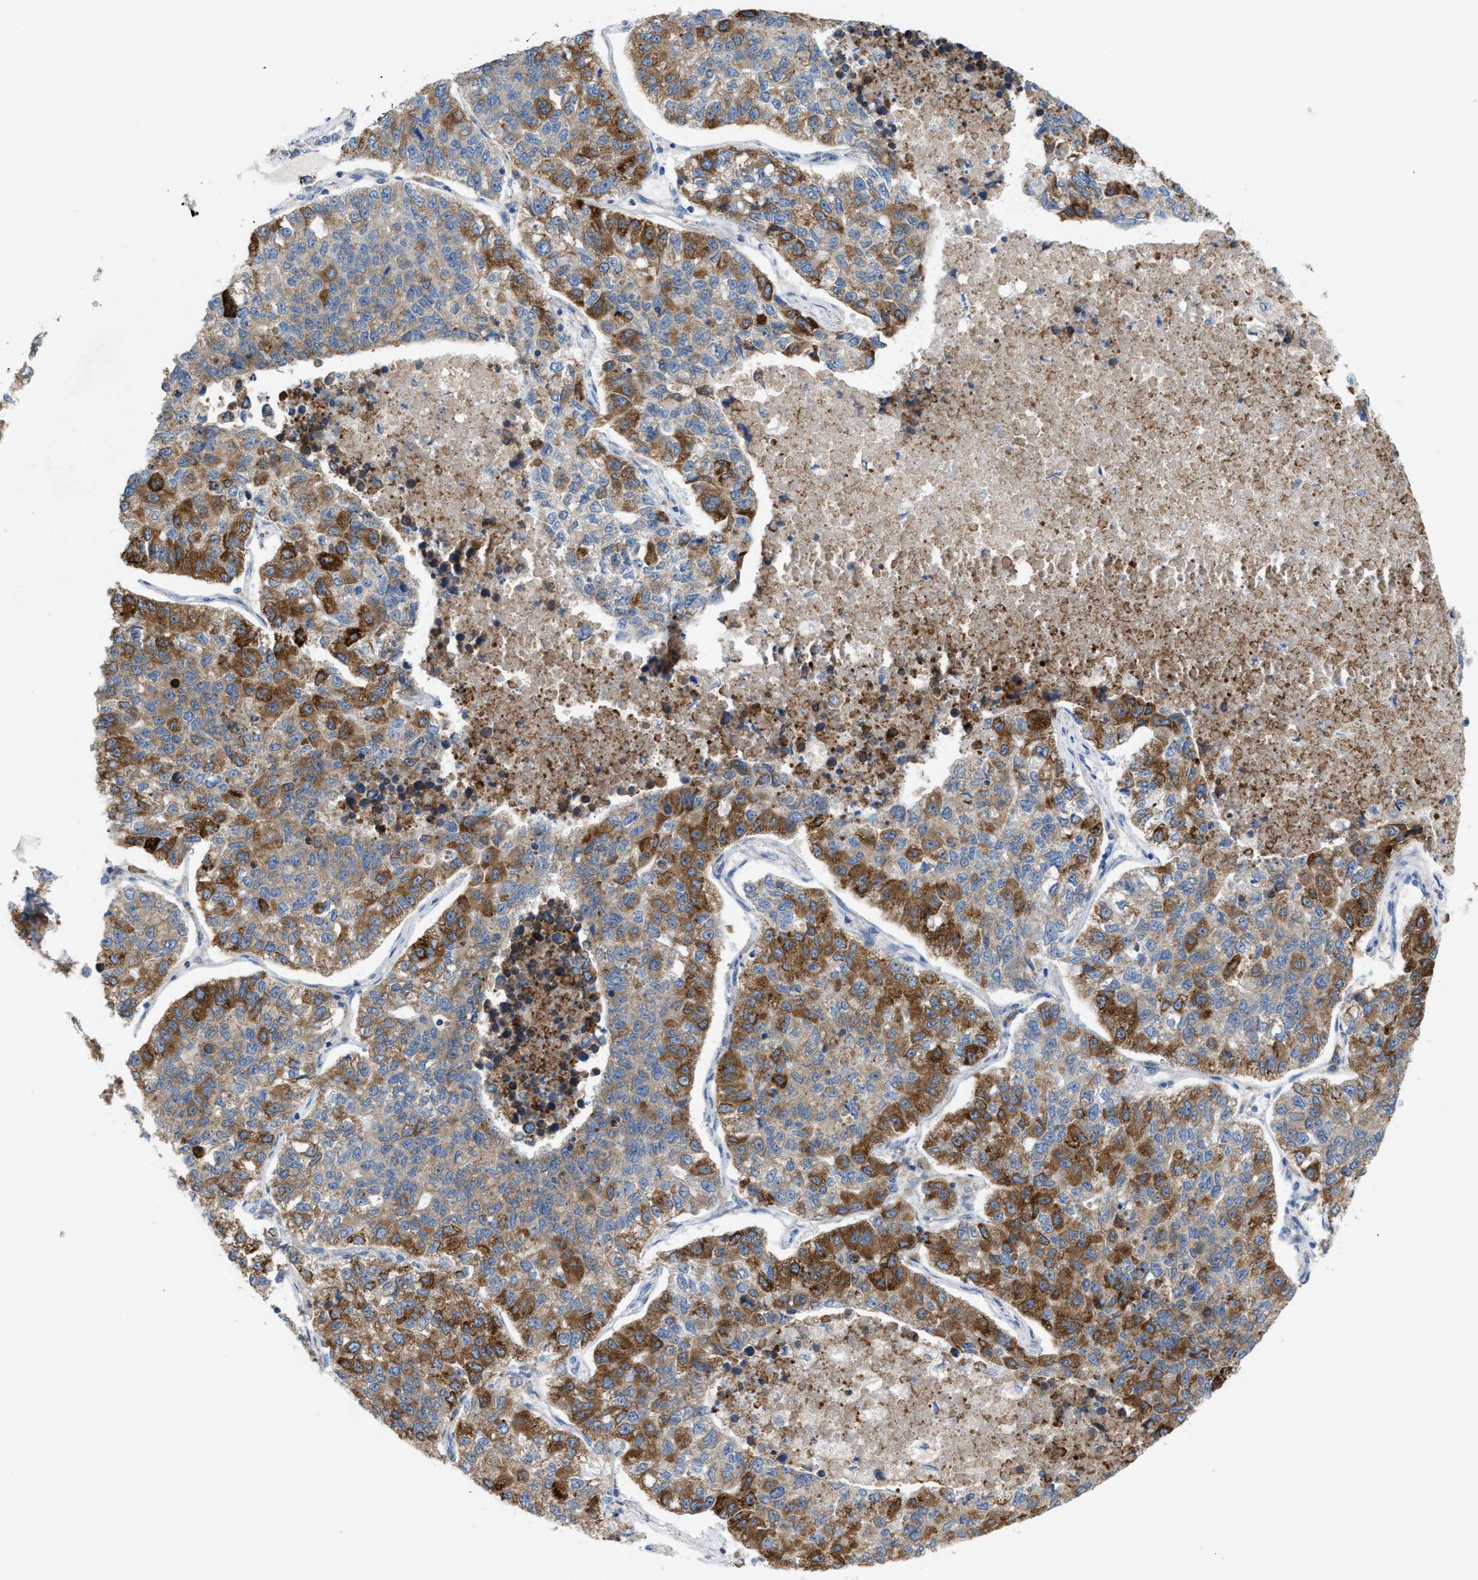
{"staining": {"intensity": "moderate", "quantity": "25%-75%", "location": "cytoplasmic/membranous"}, "tissue": "lung cancer", "cell_type": "Tumor cells", "image_type": "cancer", "snomed": [{"axis": "morphology", "description": "Adenocarcinoma, NOS"}, {"axis": "topography", "description": "Lung"}], "caption": "The micrograph demonstrates immunohistochemical staining of adenocarcinoma (lung). There is moderate cytoplasmic/membranous staining is identified in approximately 25%-75% of tumor cells. (DAB (3,3'-diaminobenzidine) = brown stain, brightfield microscopy at high magnification).", "gene": "DYNC2I1", "patient": {"sex": "male", "age": 49}}